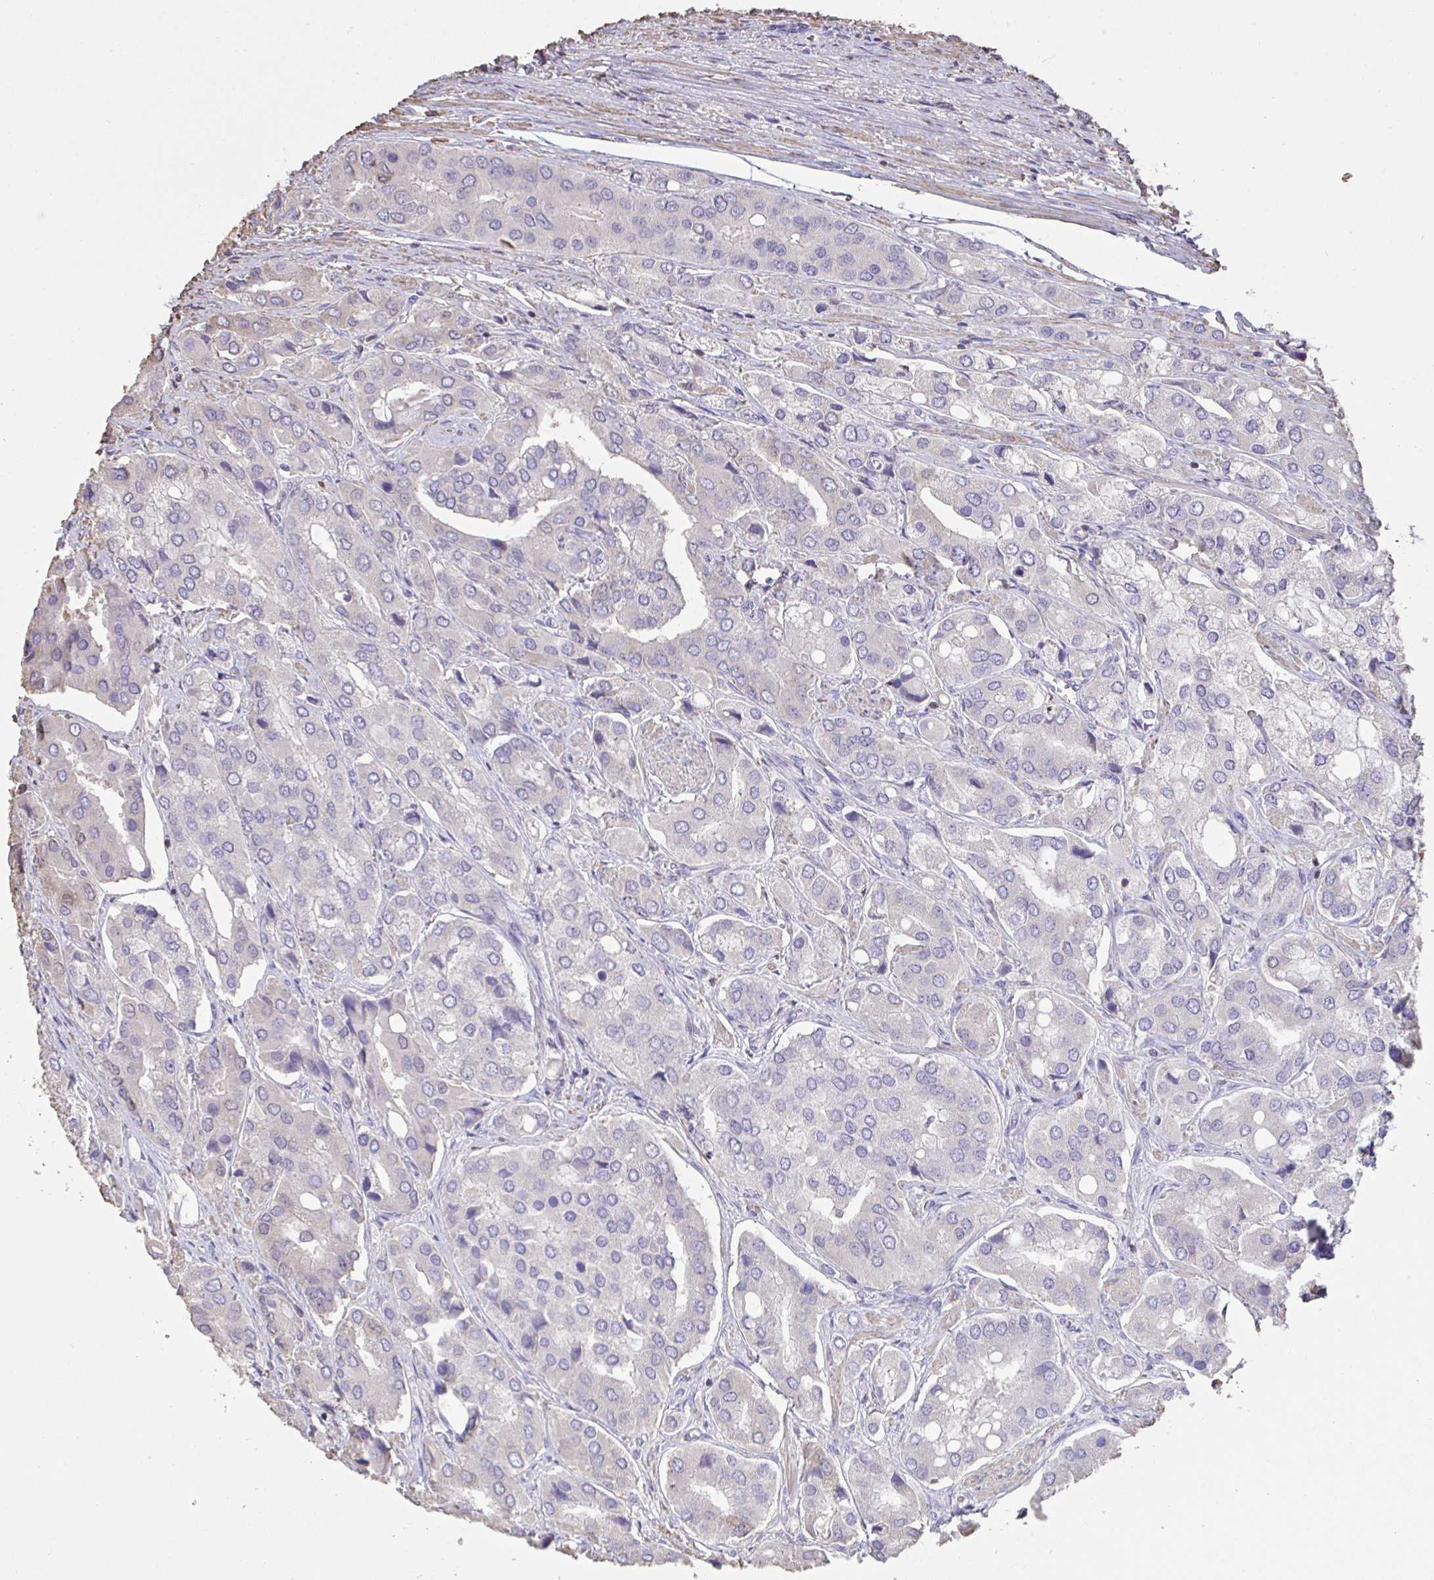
{"staining": {"intensity": "negative", "quantity": "none", "location": "none"}, "tissue": "prostate cancer", "cell_type": "Tumor cells", "image_type": "cancer", "snomed": [{"axis": "morphology", "description": "Adenocarcinoma, Low grade"}, {"axis": "topography", "description": "Prostate"}], "caption": "Protein analysis of prostate cancer (low-grade adenocarcinoma) exhibits no significant staining in tumor cells. (DAB immunohistochemistry (IHC) with hematoxylin counter stain).", "gene": "IL23R", "patient": {"sex": "male", "age": 69}}